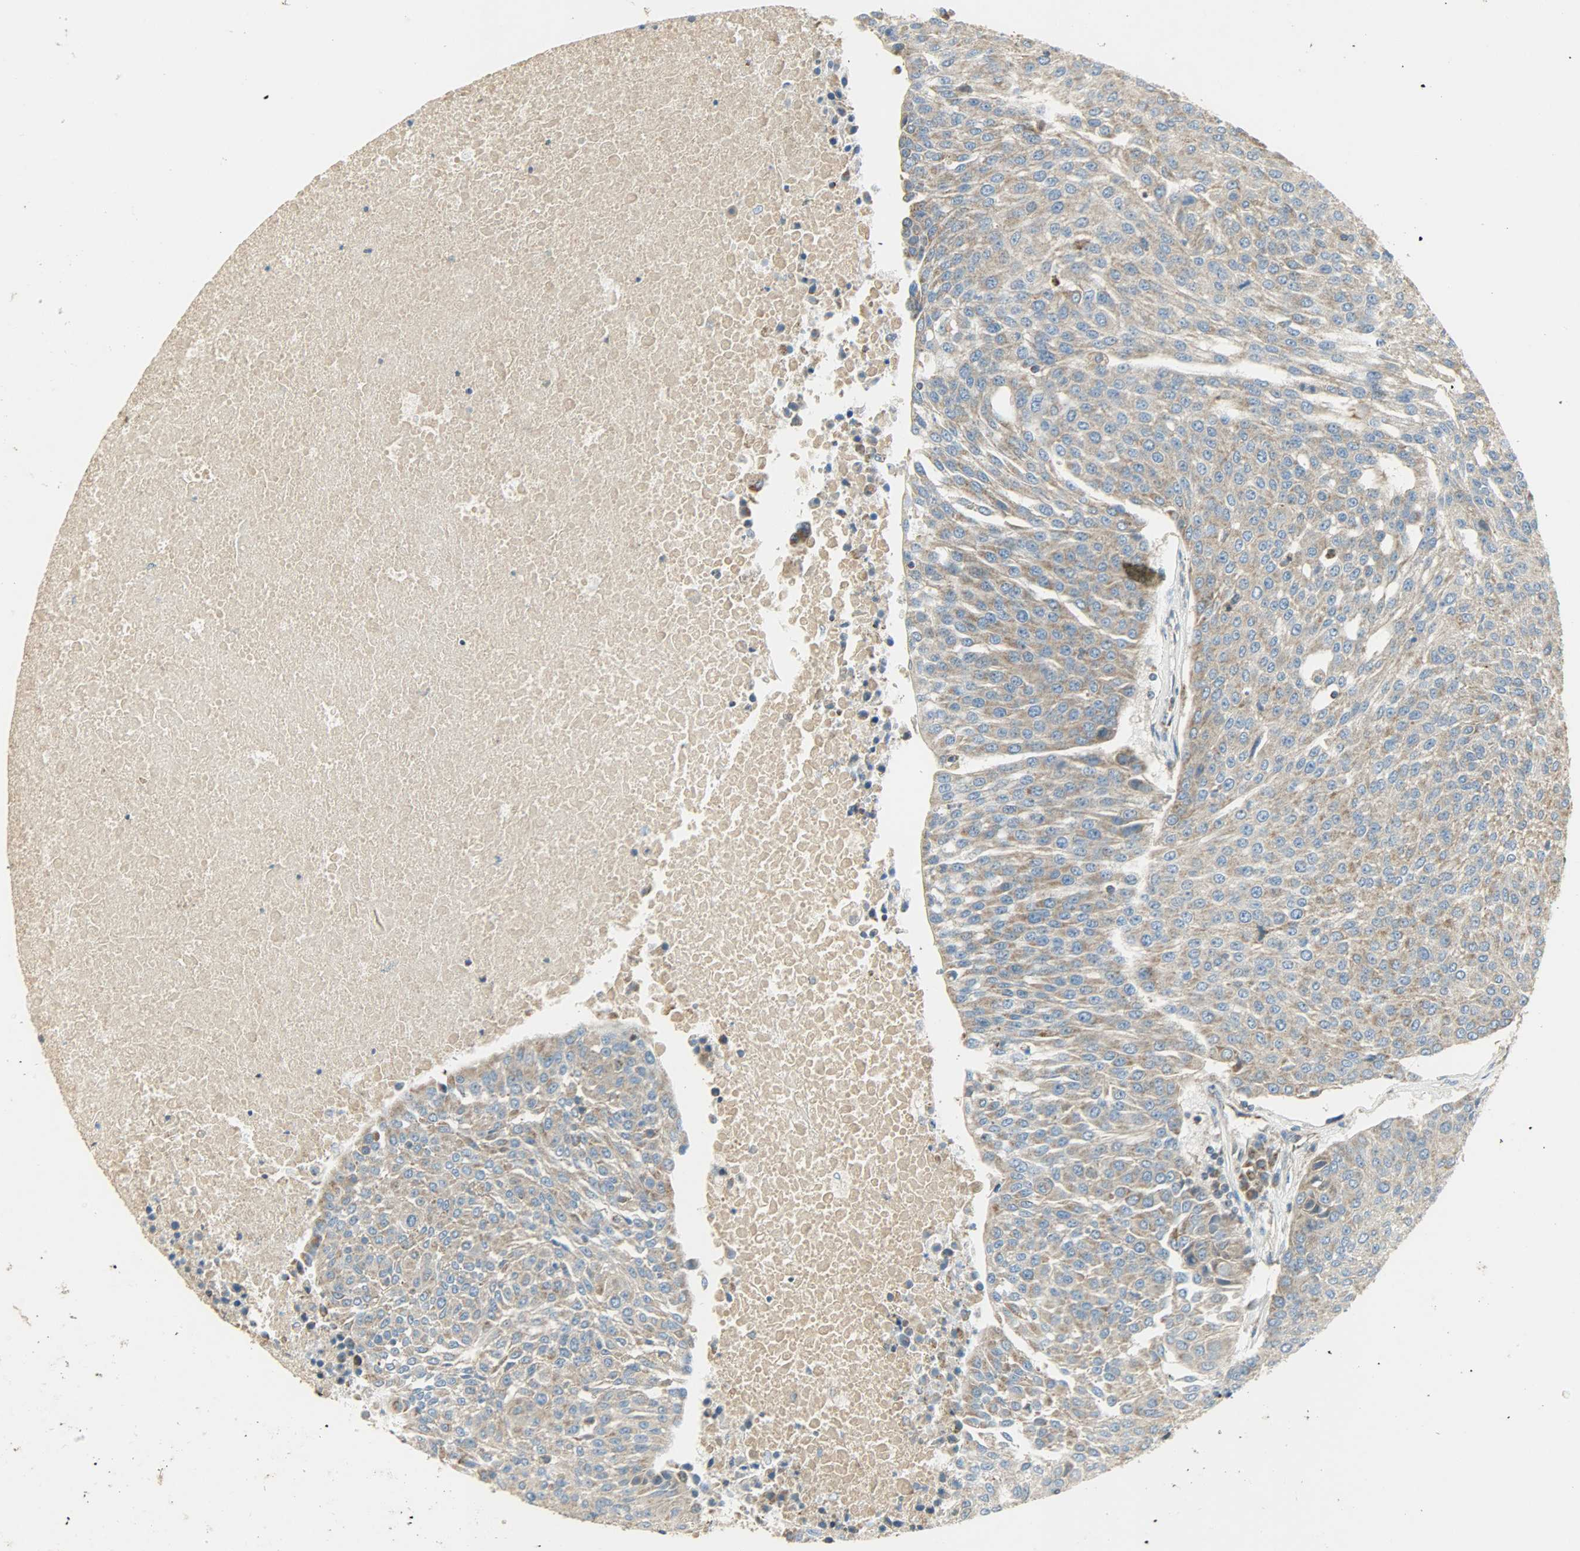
{"staining": {"intensity": "weak", "quantity": ">75%", "location": "cytoplasmic/membranous"}, "tissue": "urothelial cancer", "cell_type": "Tumor cells", "image_type": "cancer", "snomed": [{"axis": "morphology", "description": "Urothelial carcinoma, High grade"}, {"axis": "topography", "description": "Urinary bladder"}], "caption": "This is a histology image of immunohistochemistry (IHC) staining of high-grade urothelial carcinoma, which shows weak positivity in the cytoplasmic/membranous of tumor cells.", "gene": "NNT", "patient": {"sex": "female", "age": 85}}